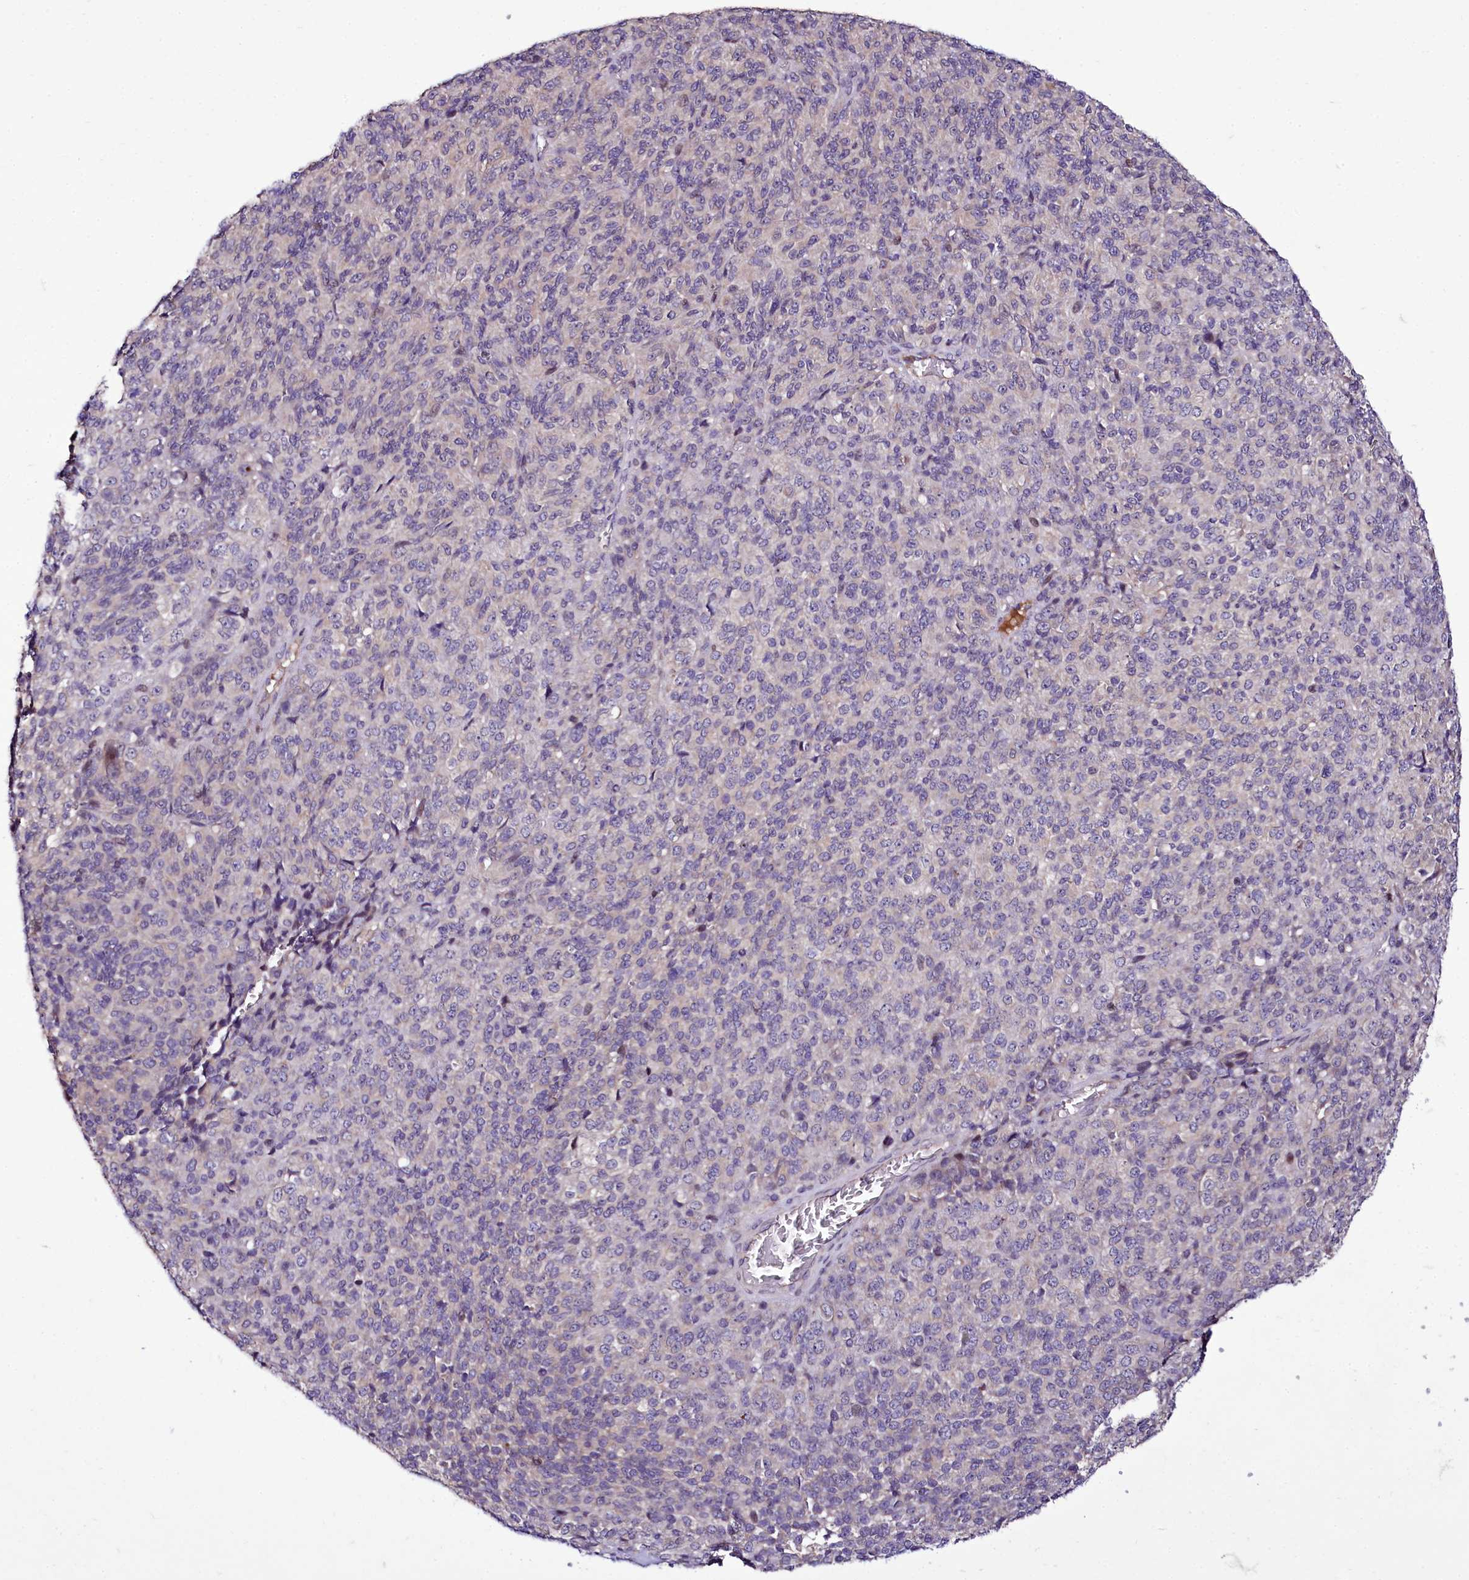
{"staining": {"intensity": "negative", "quantity": "none", "location": "none"}, "tissue": "melanoma", "cell_type": "Tumor cells", "image_type": "cancer", "snomed": [{"axis": "morphology", "description": "Malignant melanoma, Metastatic site"}, {"axis": "topography", "description": "Brain"}], "caption": "Immunohistochemical staining of human malignant melanoma (metastatic site) shows no significant positivity in tumor cells.", "gene": "ZC3H12C", "patient": {"sex": "female", "age": 56}}